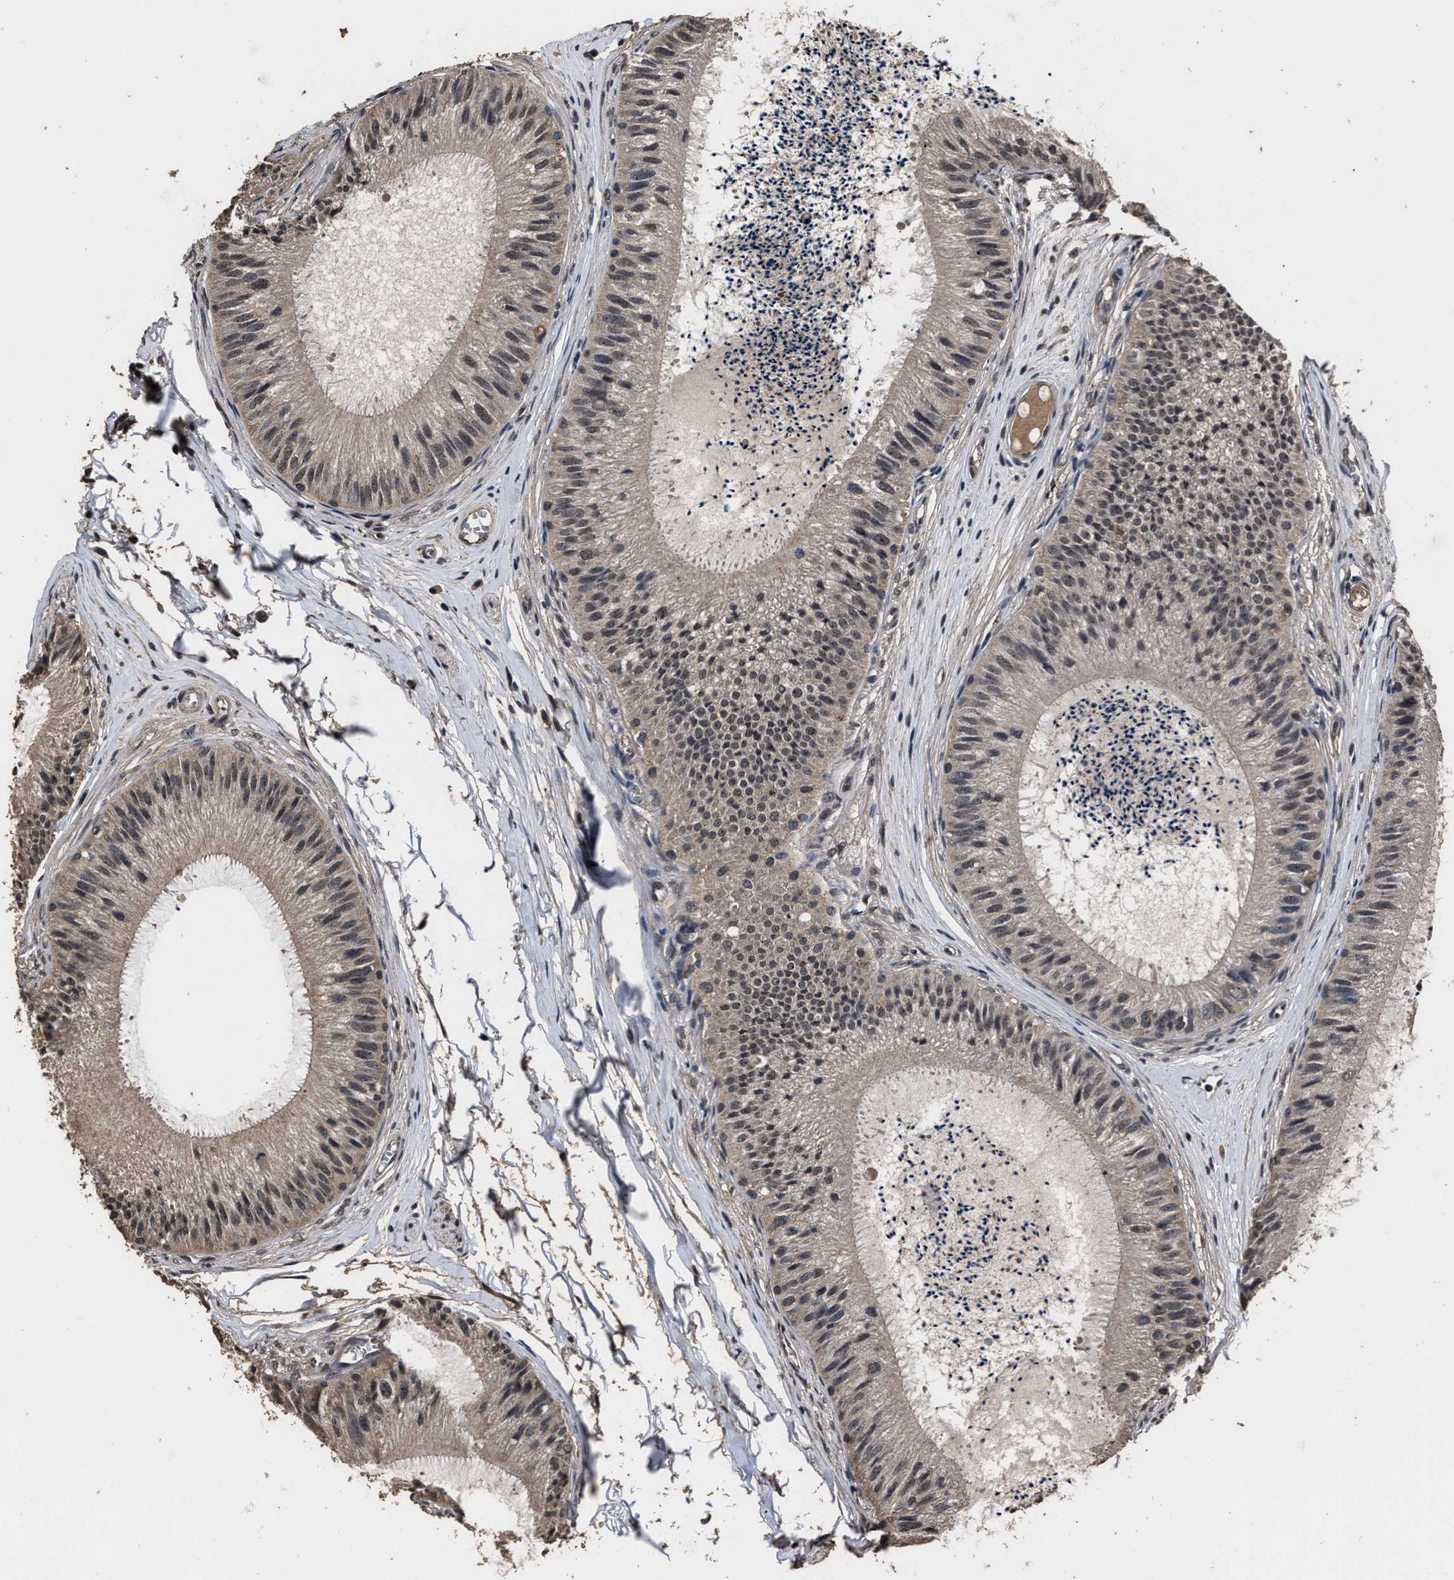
{"staining": {"intensity": "weak", "quantity": ">75%", "location": "cytoplasmic/membranous,nuclear"}, "tissue": "epididymis", "cell_type": "Glandular cells", "image_type": "normal", "snomed": [{"axis": "morphology", "description": "Normal tissue, NOS"}, {"axis": "topography", "description": "Epididymis"}], "caption": "High-power microscopy captured an immunohistochemistry micrograph of unremarkable epididymis, revealing weak cytoplasmic/membranous,nuclear positivity in approximately >75% of glandular cells.", "gene": "RSBN1L", "patient": {"sex": "male", "age": 31}}